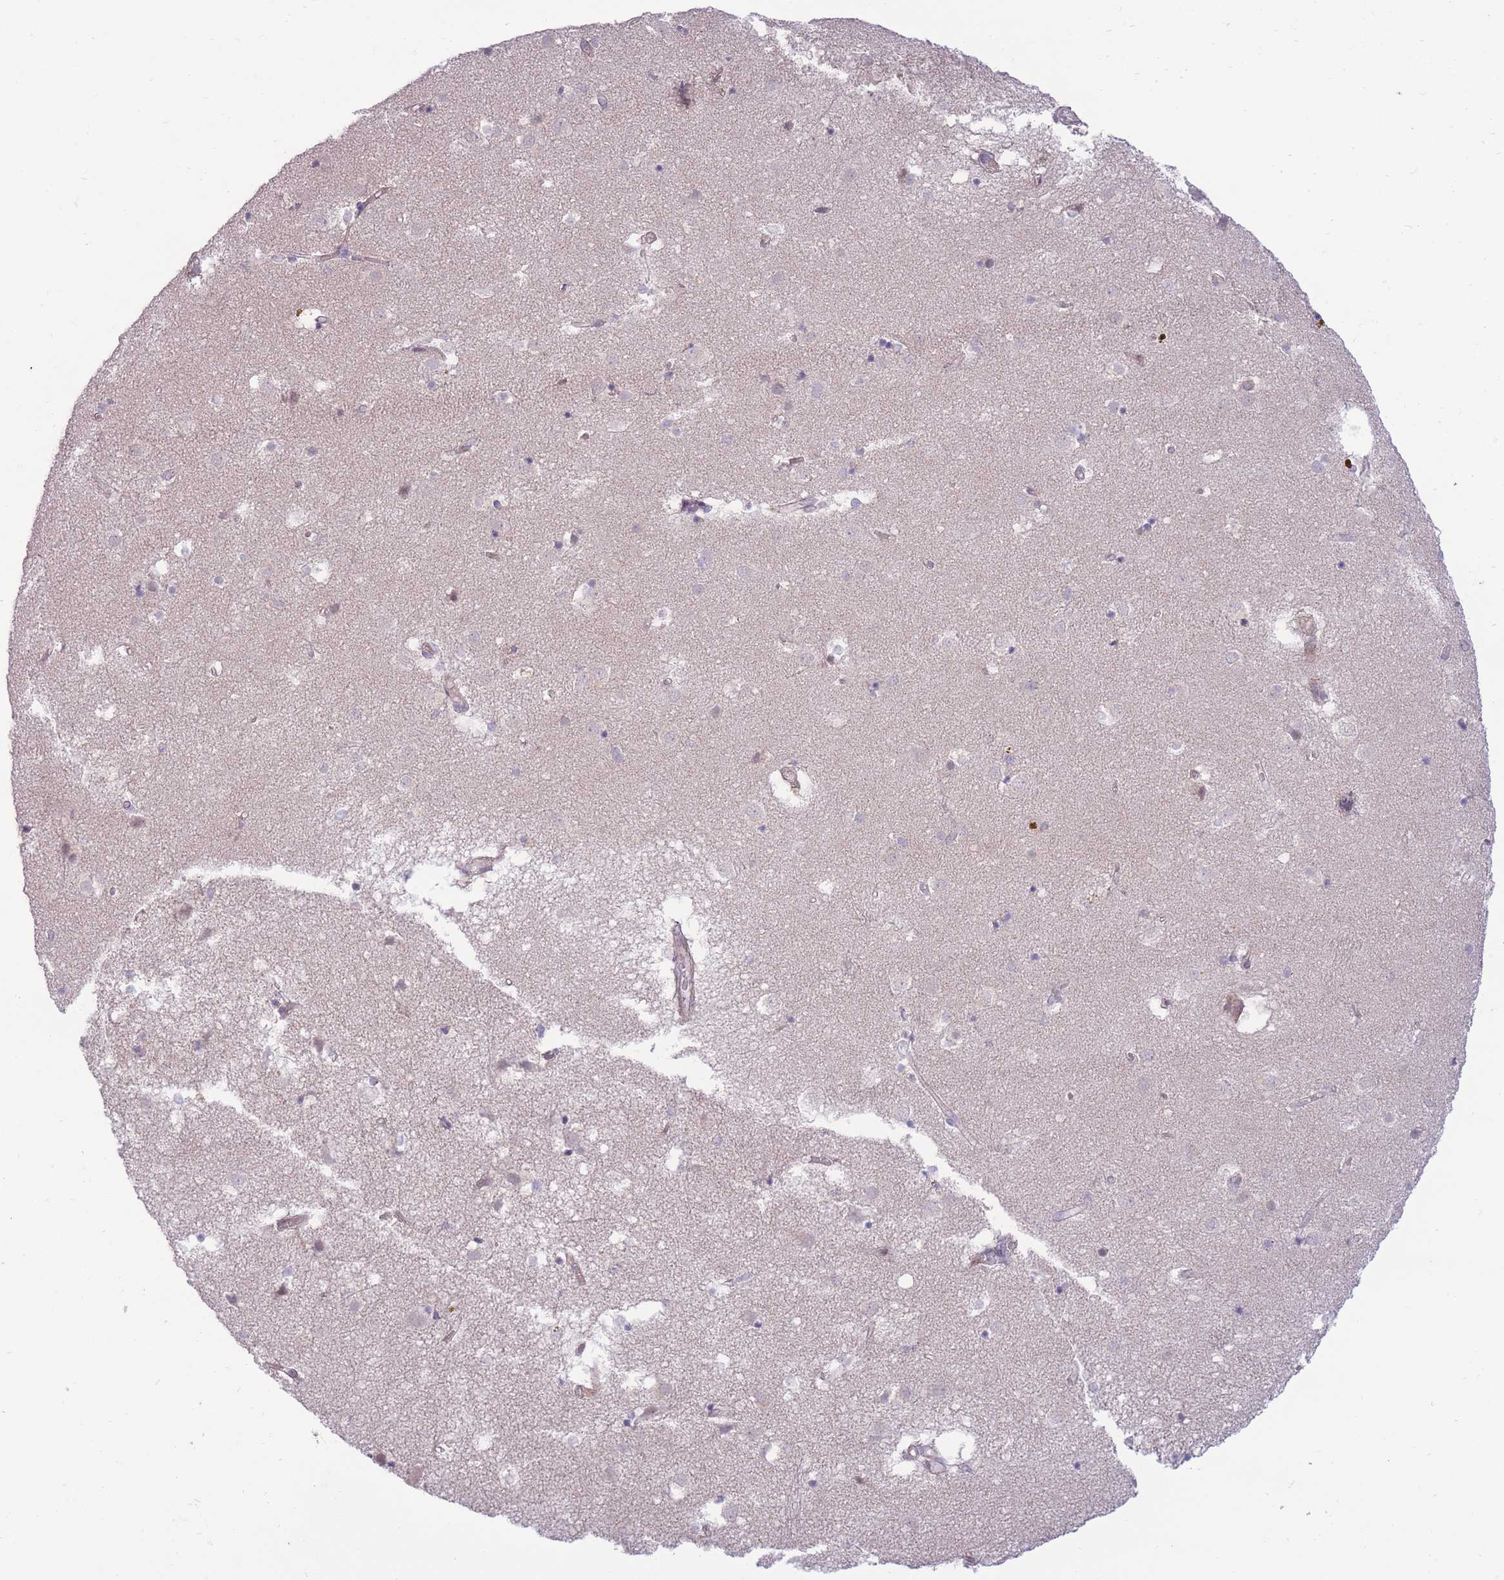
{"staining": {"intensity": "weak", "quantity": "<25%", "location": "cytoplasmic/membranous"}, "tissue": "caudate", "cell_type": "Glial cells", "image_type": "normal", "snomed": [{"axis": "morphology", "description": "Normal tissue, NOS"}, {"axis": "topography", "description": "Lateral ventricle wall"}], "caption": "DAB immunohistochemical staining of unremarkable human caudate exhibits no significant positivity in glial cells.", "gene": "RIC8A", "patient": {"sex": "male", "age": 70}}